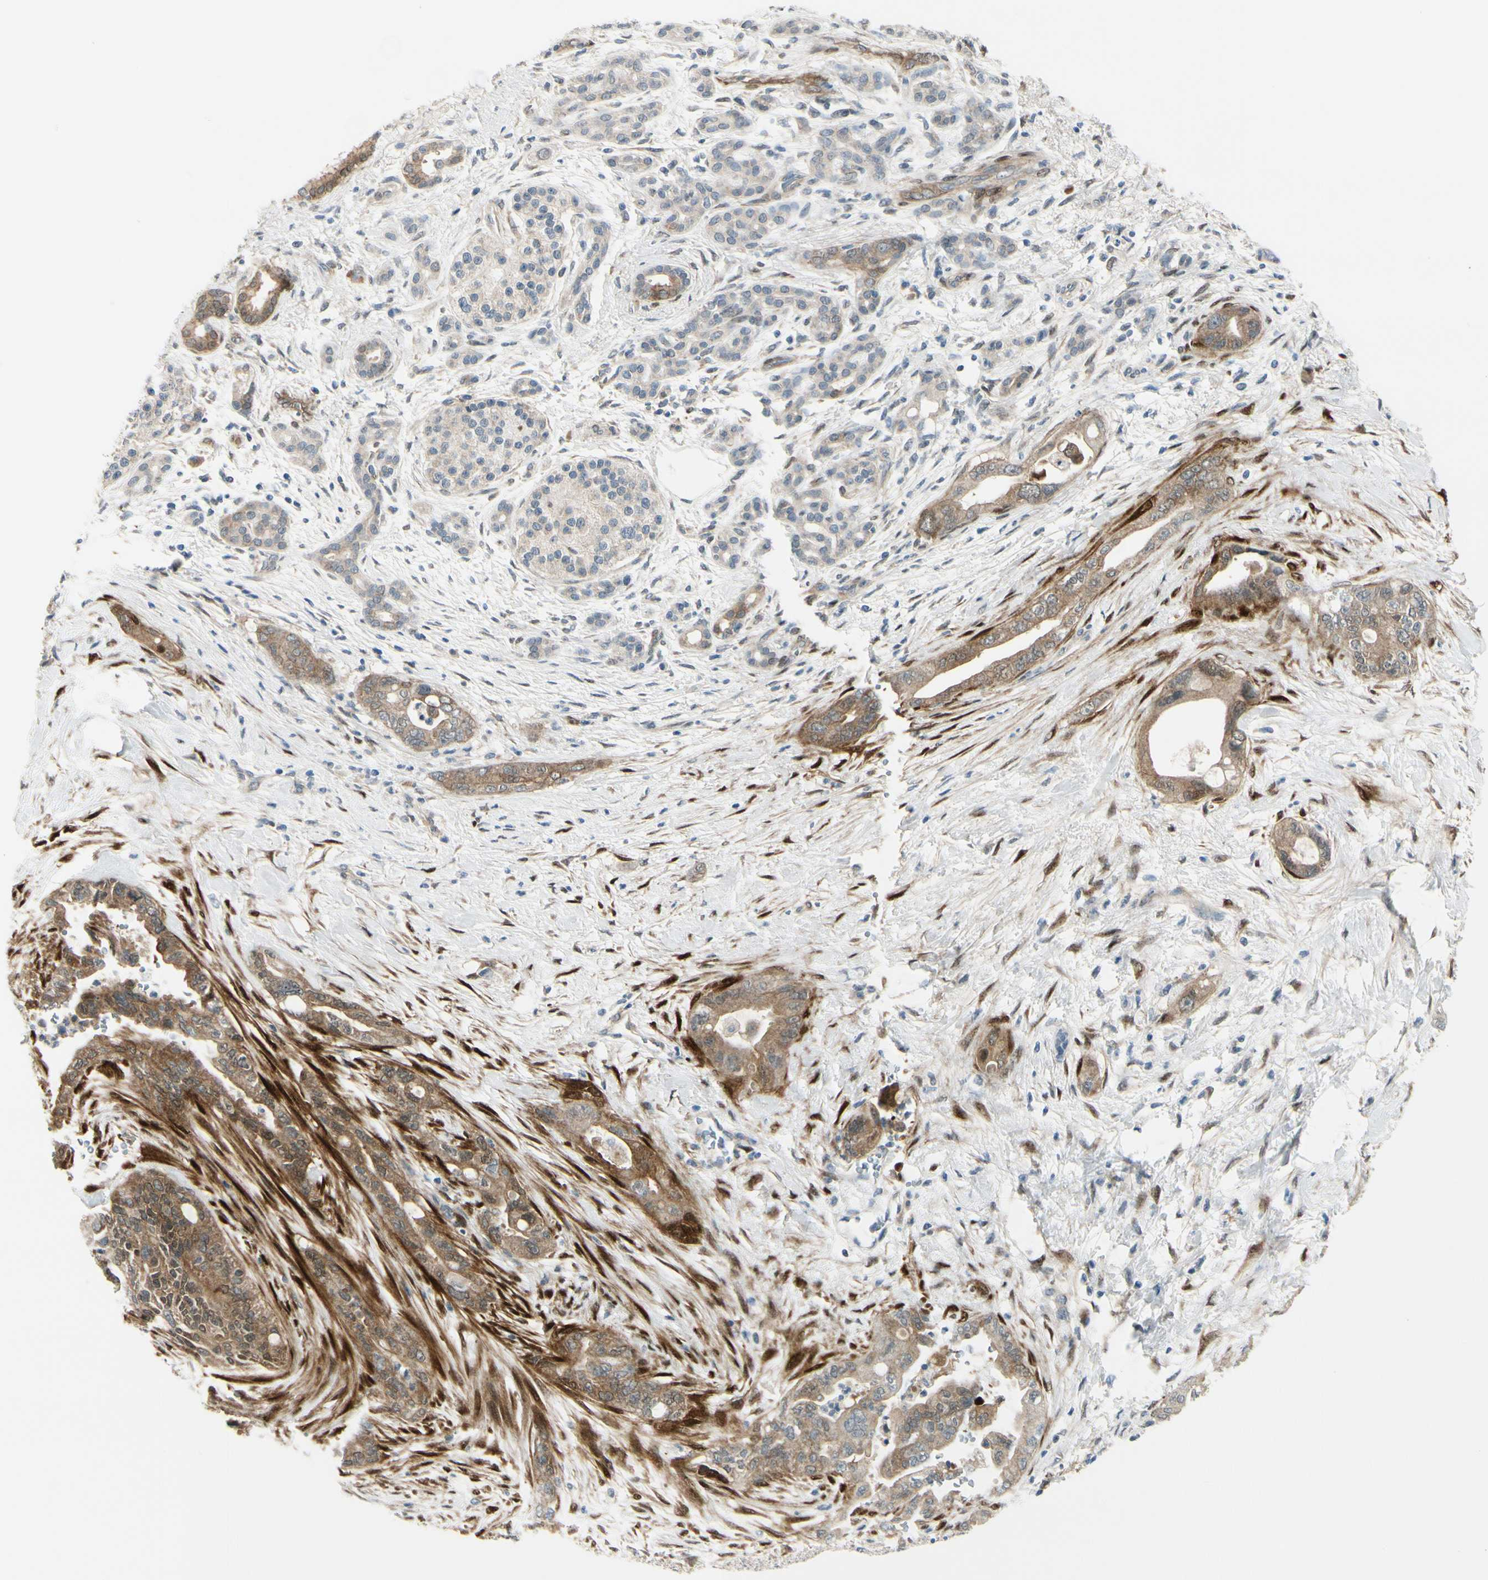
{"staining": {"intensity": "weak", "quantity": ">75%", "location": "cytoplasmic/membranous"}, "tissue": "pancreatic cancer", "cell_type": "Tumor cells", "image_type": "cancer", "snomed": [{"axis": "morphology", "description": "Adenocarcinoma, NOS"}, {"axis": "topography", "description": "Pancreas"}], "caption": "Weak cytoplasmic/membranous expression for a protein is present in about >75% of tumor cells of adenocarcinoma (pancreatic) using IHC.", "gene": "FHL2", "patient": {"sex": "male", "age": 70}}